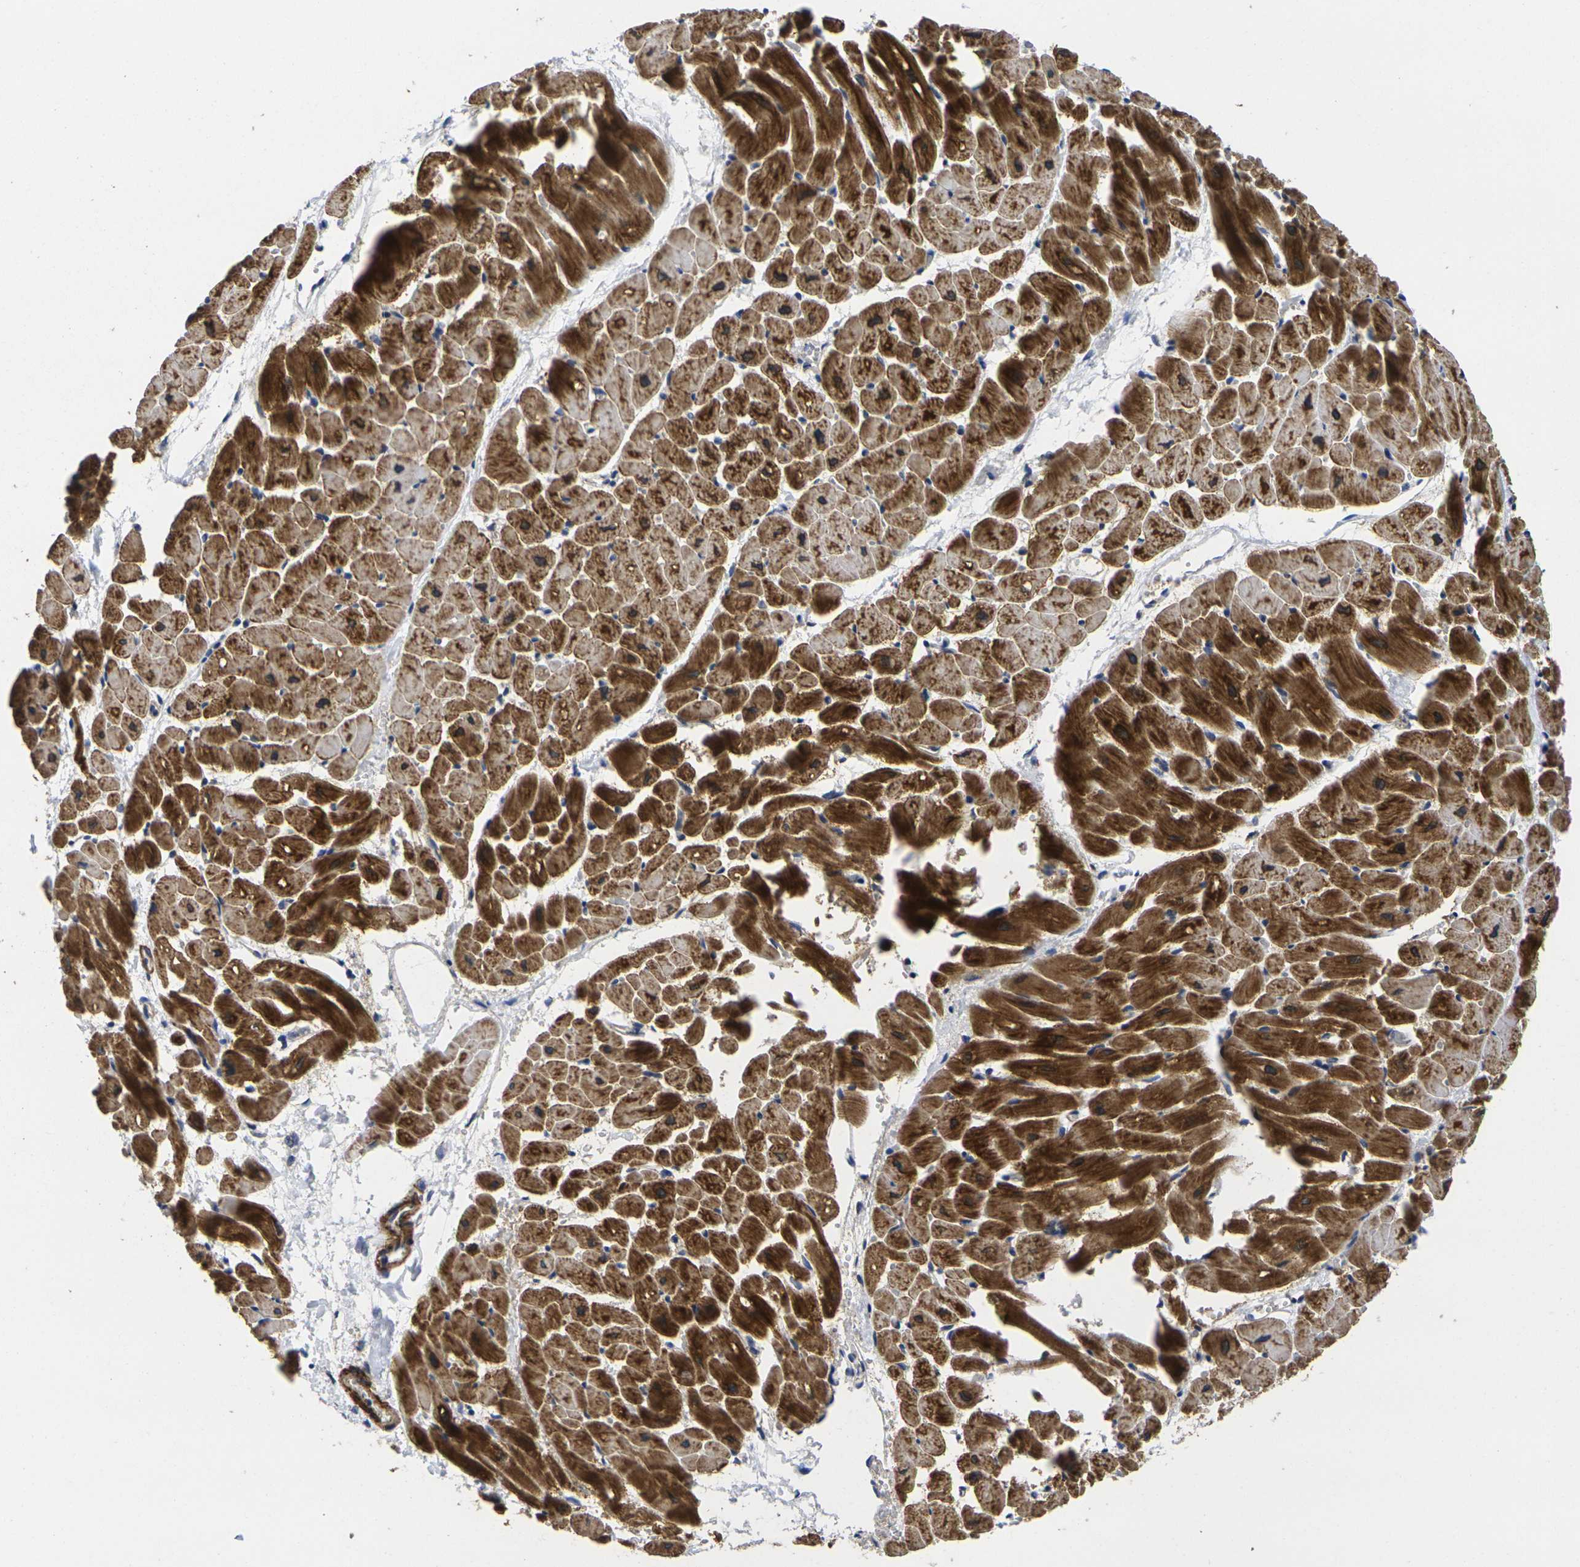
{"staining": {"intensity": "strong", "quantity": ">75%", "location": "cytoplasmic/membranous"}, "tissue": "heart muscle", "cell_type": "Cardiomyocytes", "image_type": "normal", "snomed": [{"axis": "morphology", "description": "Normal tissue, NOS"}, {"axis": "topography", "description": "Heart"}], "caption": "Strong cytoplasmic/membranous positivity for a protein is appreciated in approximately >75% of cardiomyocytes of normal heart muscle using IHC.", "gene": "P2RY11", "patient": {"sex": "male", "age": 45}}